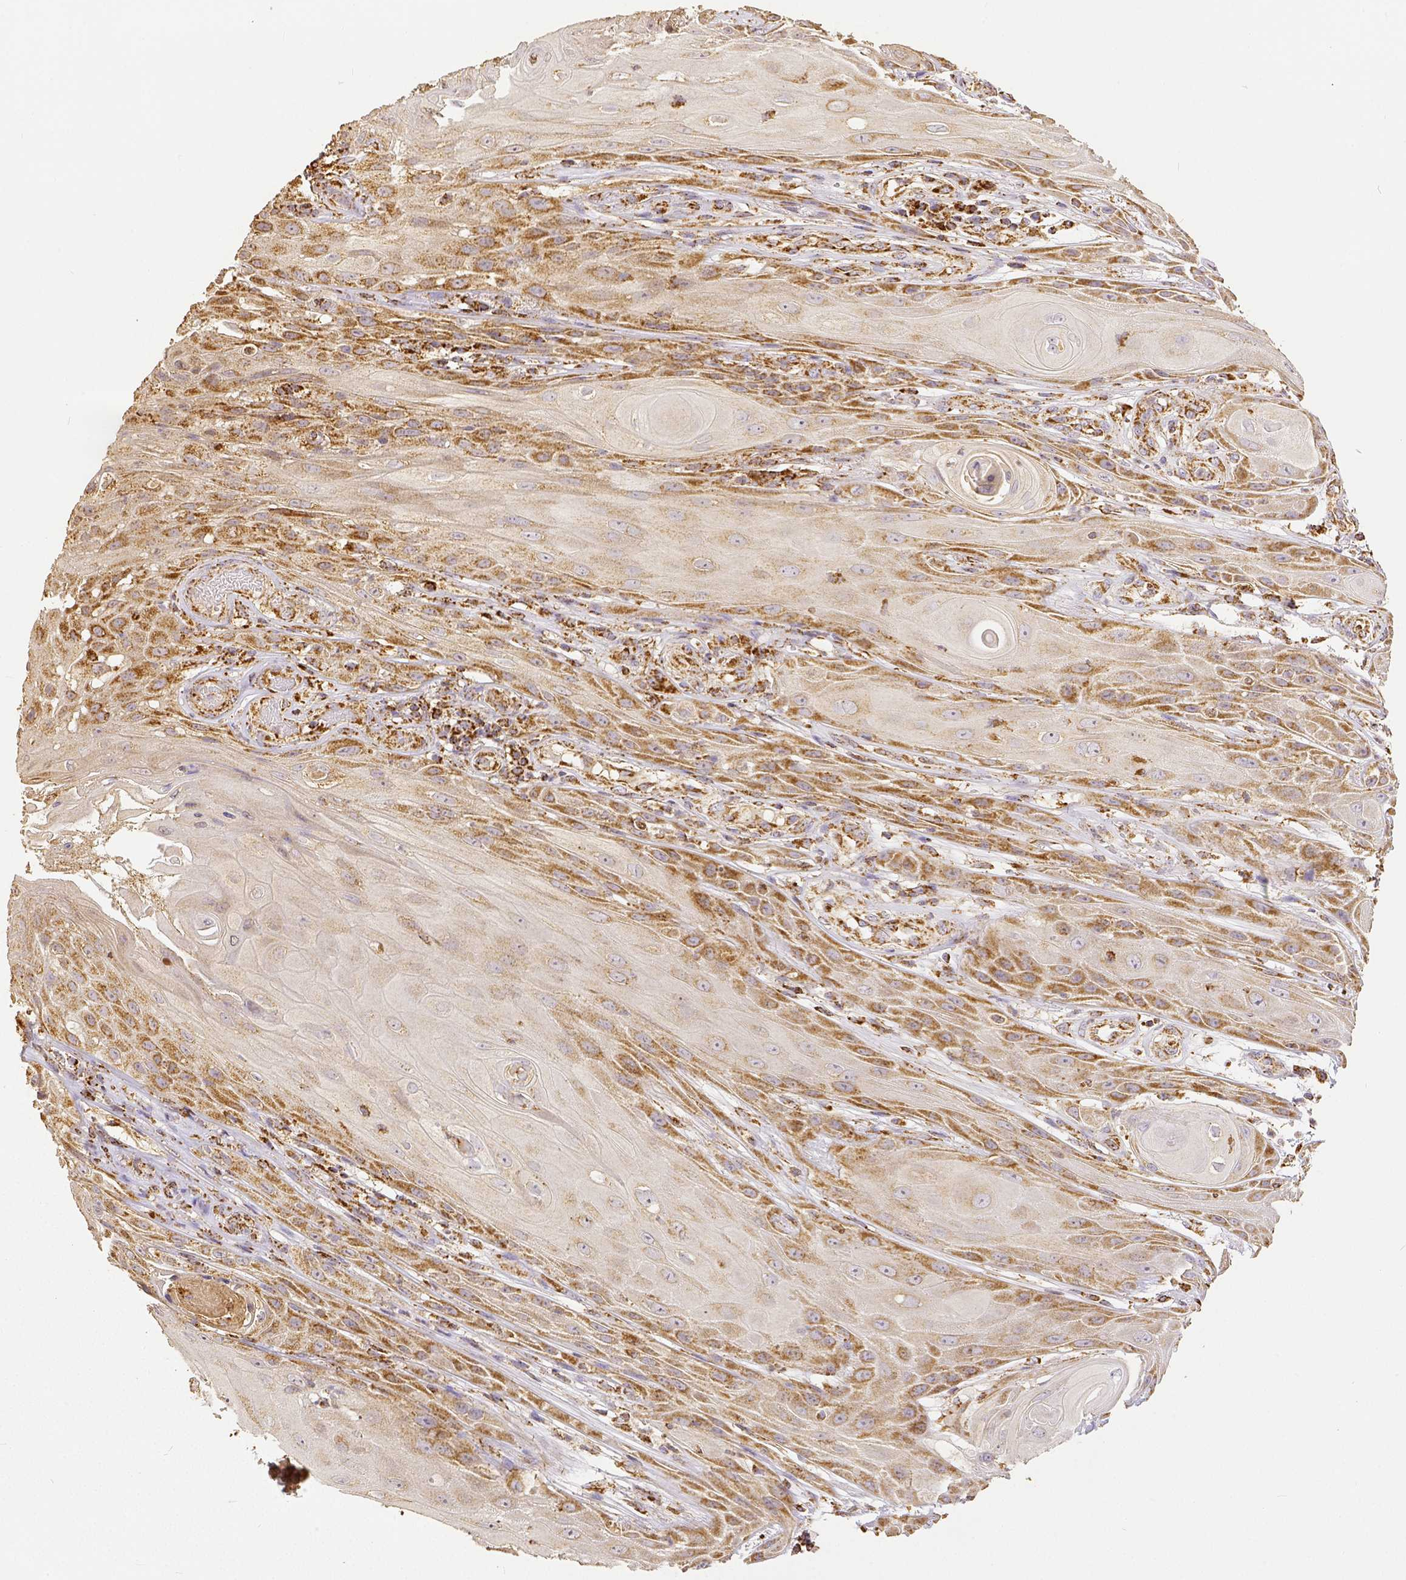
{"staining": {"intensity": "weak", "quantity": ">75%", "location": "cytoplasmic/membranous"}, "tissue": "skin cancer", "cell_type": "Tumor cells", "image_type": "cancer", "snomed": [{"axis": "morphology", "description": "Squamous cell carcinoma, NOS"}, {"axis": "topography", "description": "Skin"}], "caption": "This is a histology image of IHC staining of skin cancer, which shows weak positivity in the cytoplasmic/membranous of tumor cells.", "gene": "SDHB", "patient": {"sex": "male", "age": 62}}